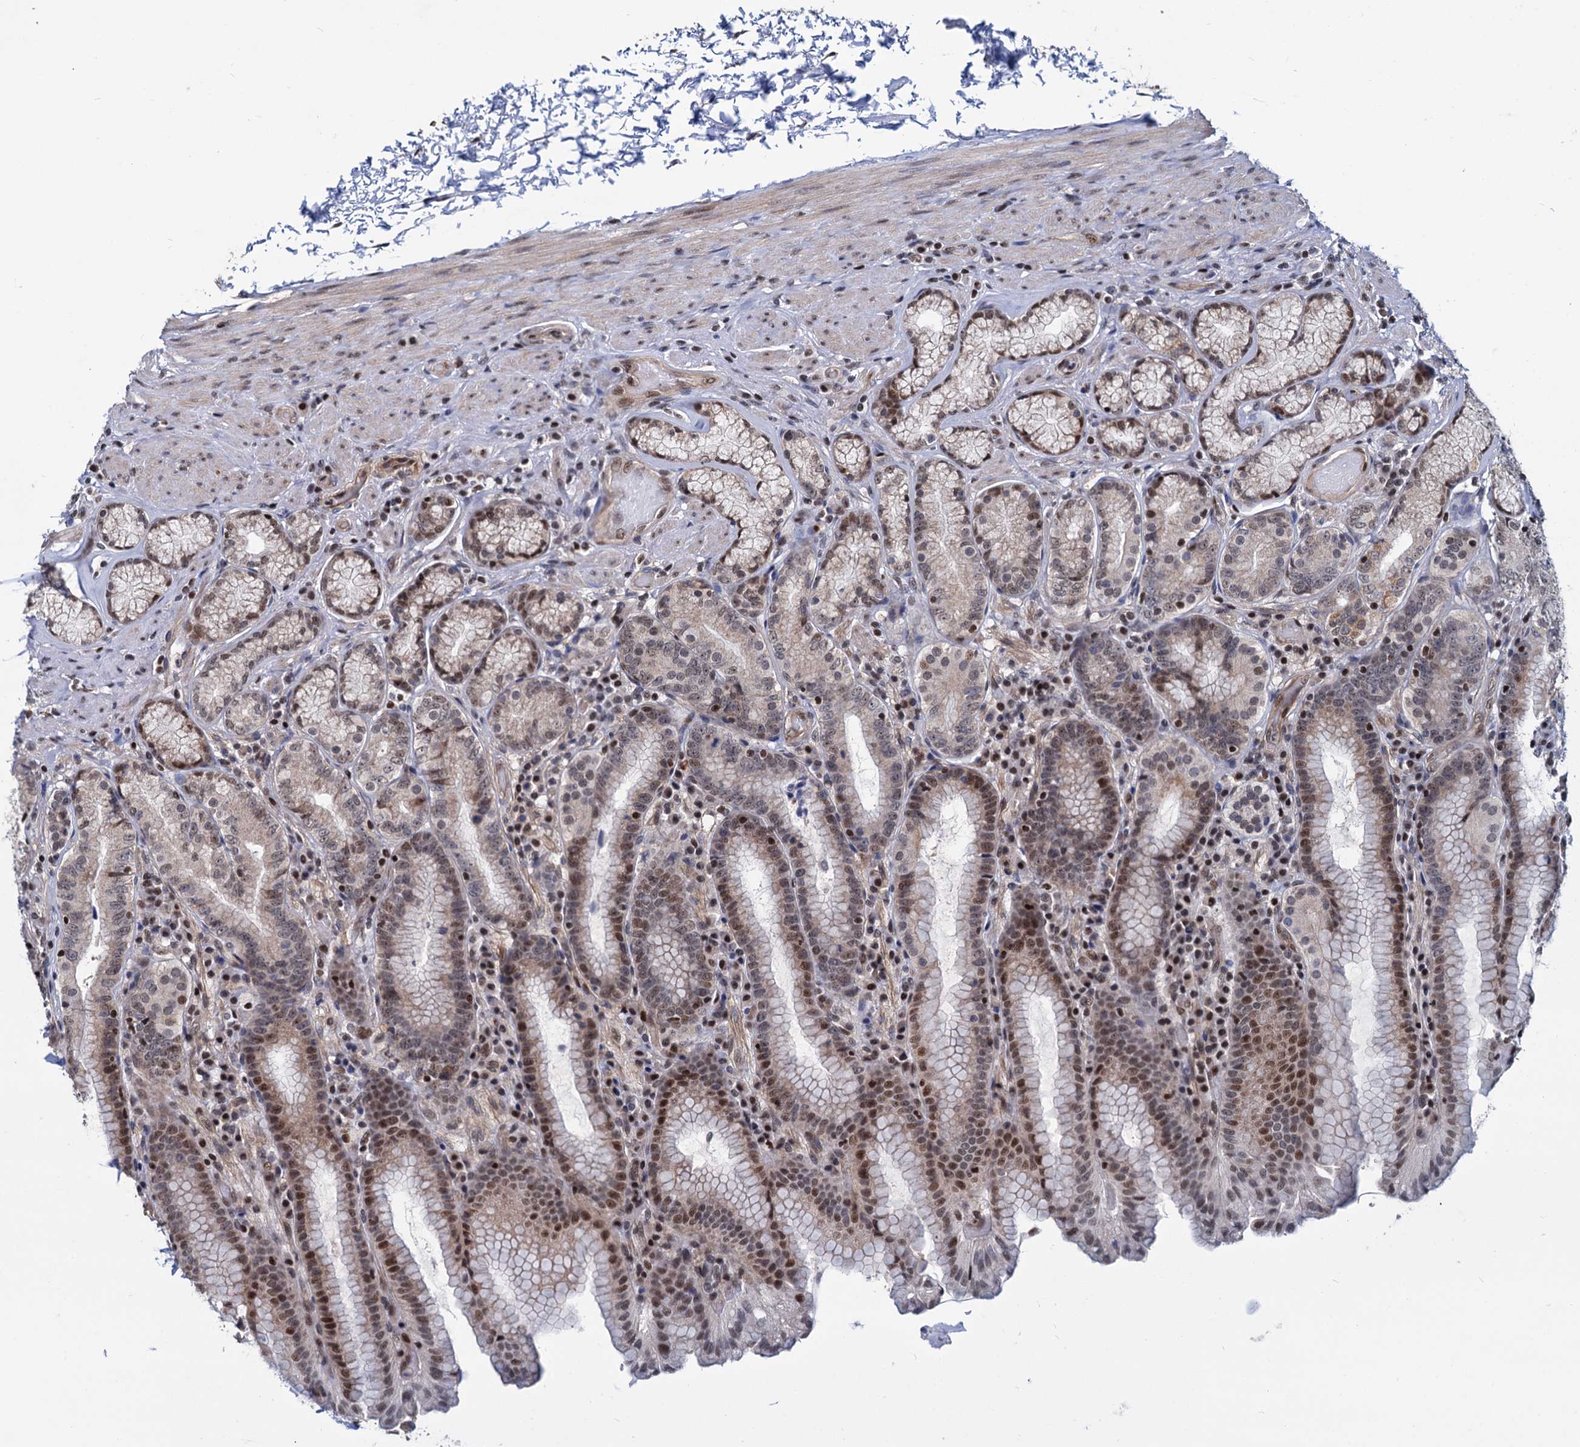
{"staining": {"intensity": "moderate", "quantity": "25%-75%", "location": "cytoplasmic/membranous,nuclear"}, "tissue": "stomach", "cell_type": "Glandular cells", "image_type": "normal", "snomed": [{"axis": "morphology", "description": "Normal tissue, NOS"}, {"axis": "topography", "description": "Stomach, upper"}, {"axis": "topography", "description": "Stomach, lower"}], "caption": "DAB immunohistochemical staining of unremarkable stomach displays moderate cytoplasmic/membranous,nuclear protein positivity in about 25%-75% of glandular cells.", "gene": "UBLCP1", "patient": {"sex": "female", "age": 76}}